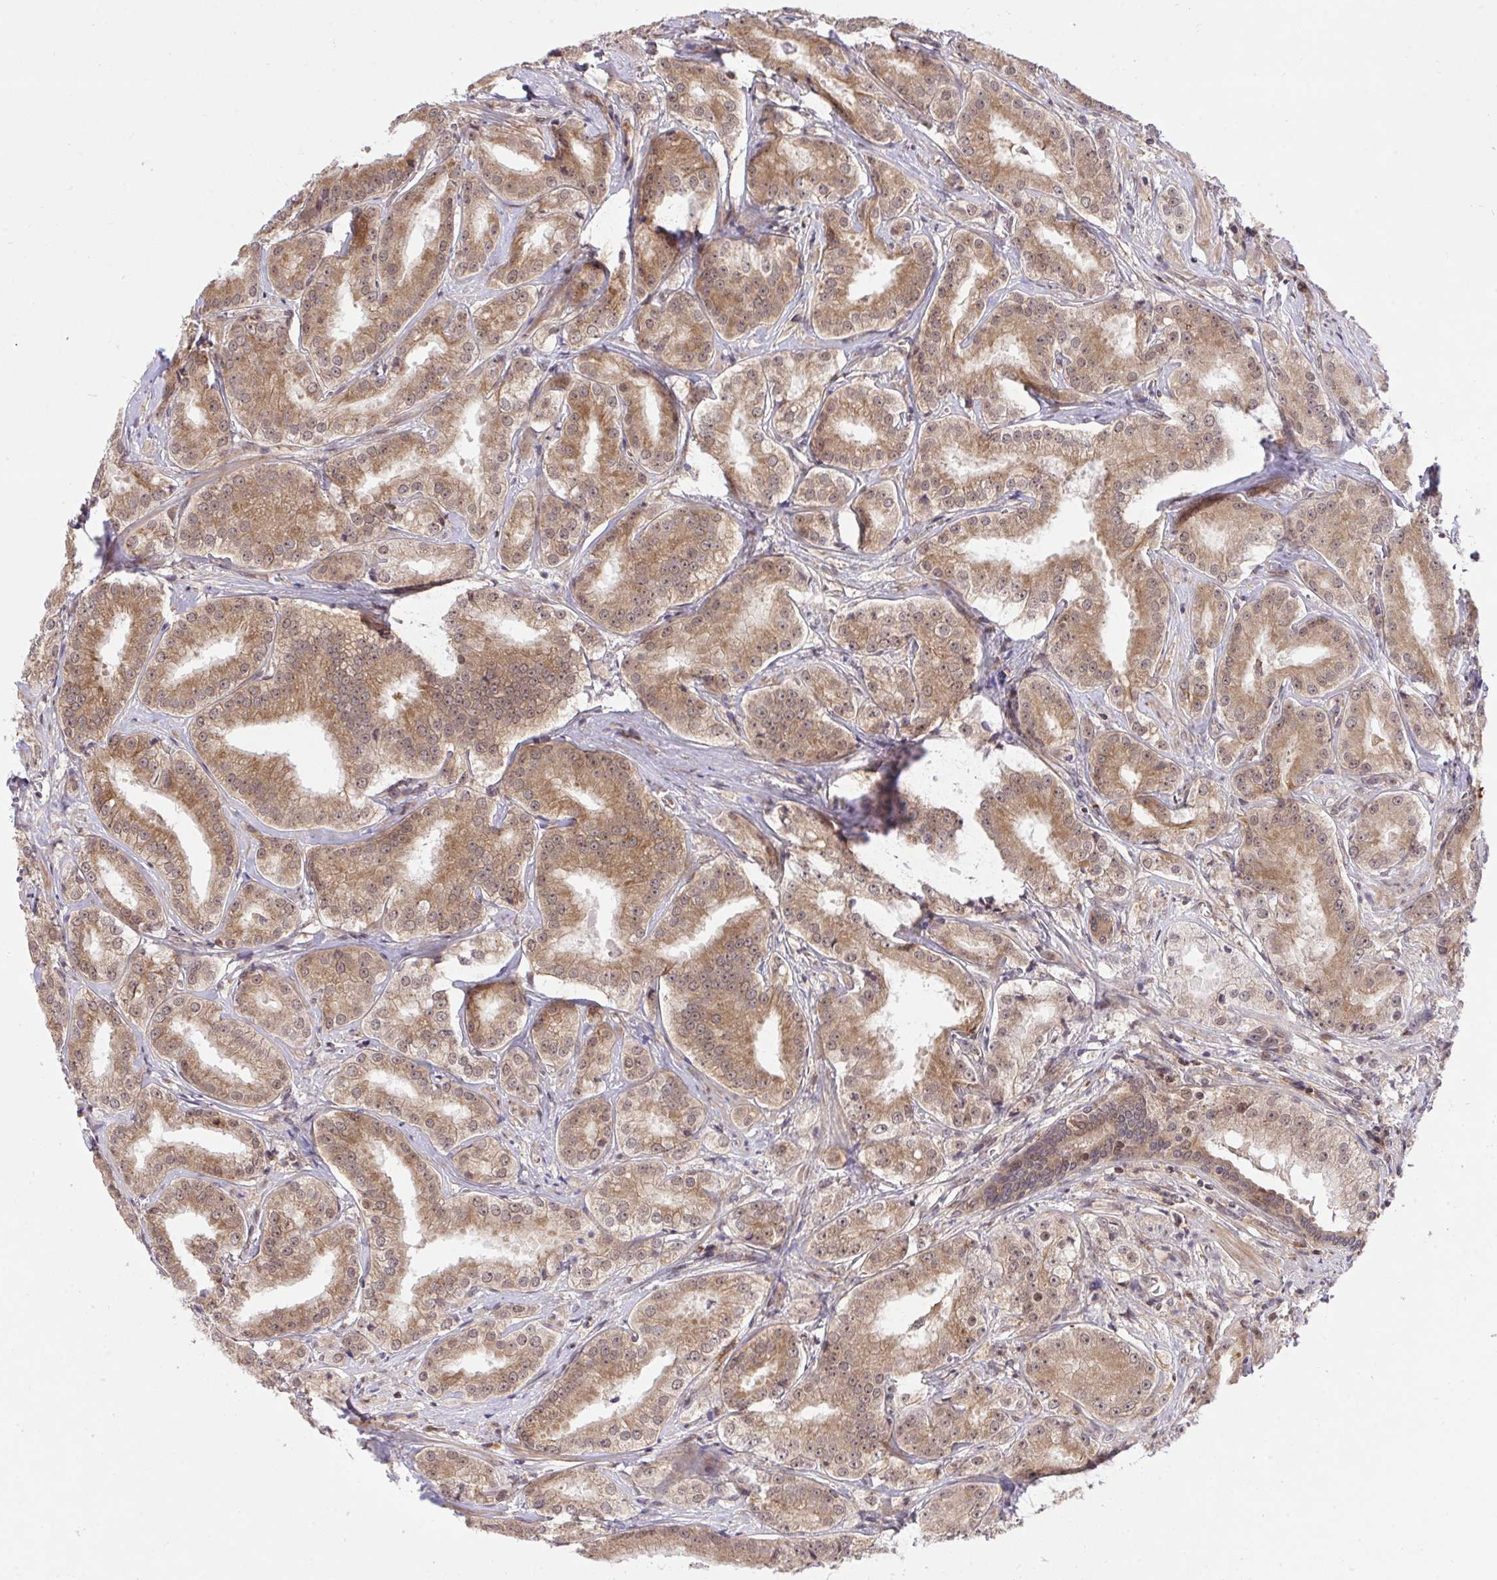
{"staining": {"intensity": "moderate", "quantity": ">75%", "location": "cytoplasmic/membranous"}, "tissue": "prostate cancer", "cell_type": "Tumor cells", "image_type": "cancer", "snomed": [{"axis": "morphology", "description": "Adenocarcinoma, High grade"}, {"axis": "topography", "description": "Prostate"}], "caption": "Adenocarcinoma (high-grade) (prostate) stained with a brown dye shows moderate cytoplasmic/membranous positive expression in approximately >75% of tumor cells.", "gene": "ERI1", "patient": {"sex": "male", "age": 64}}